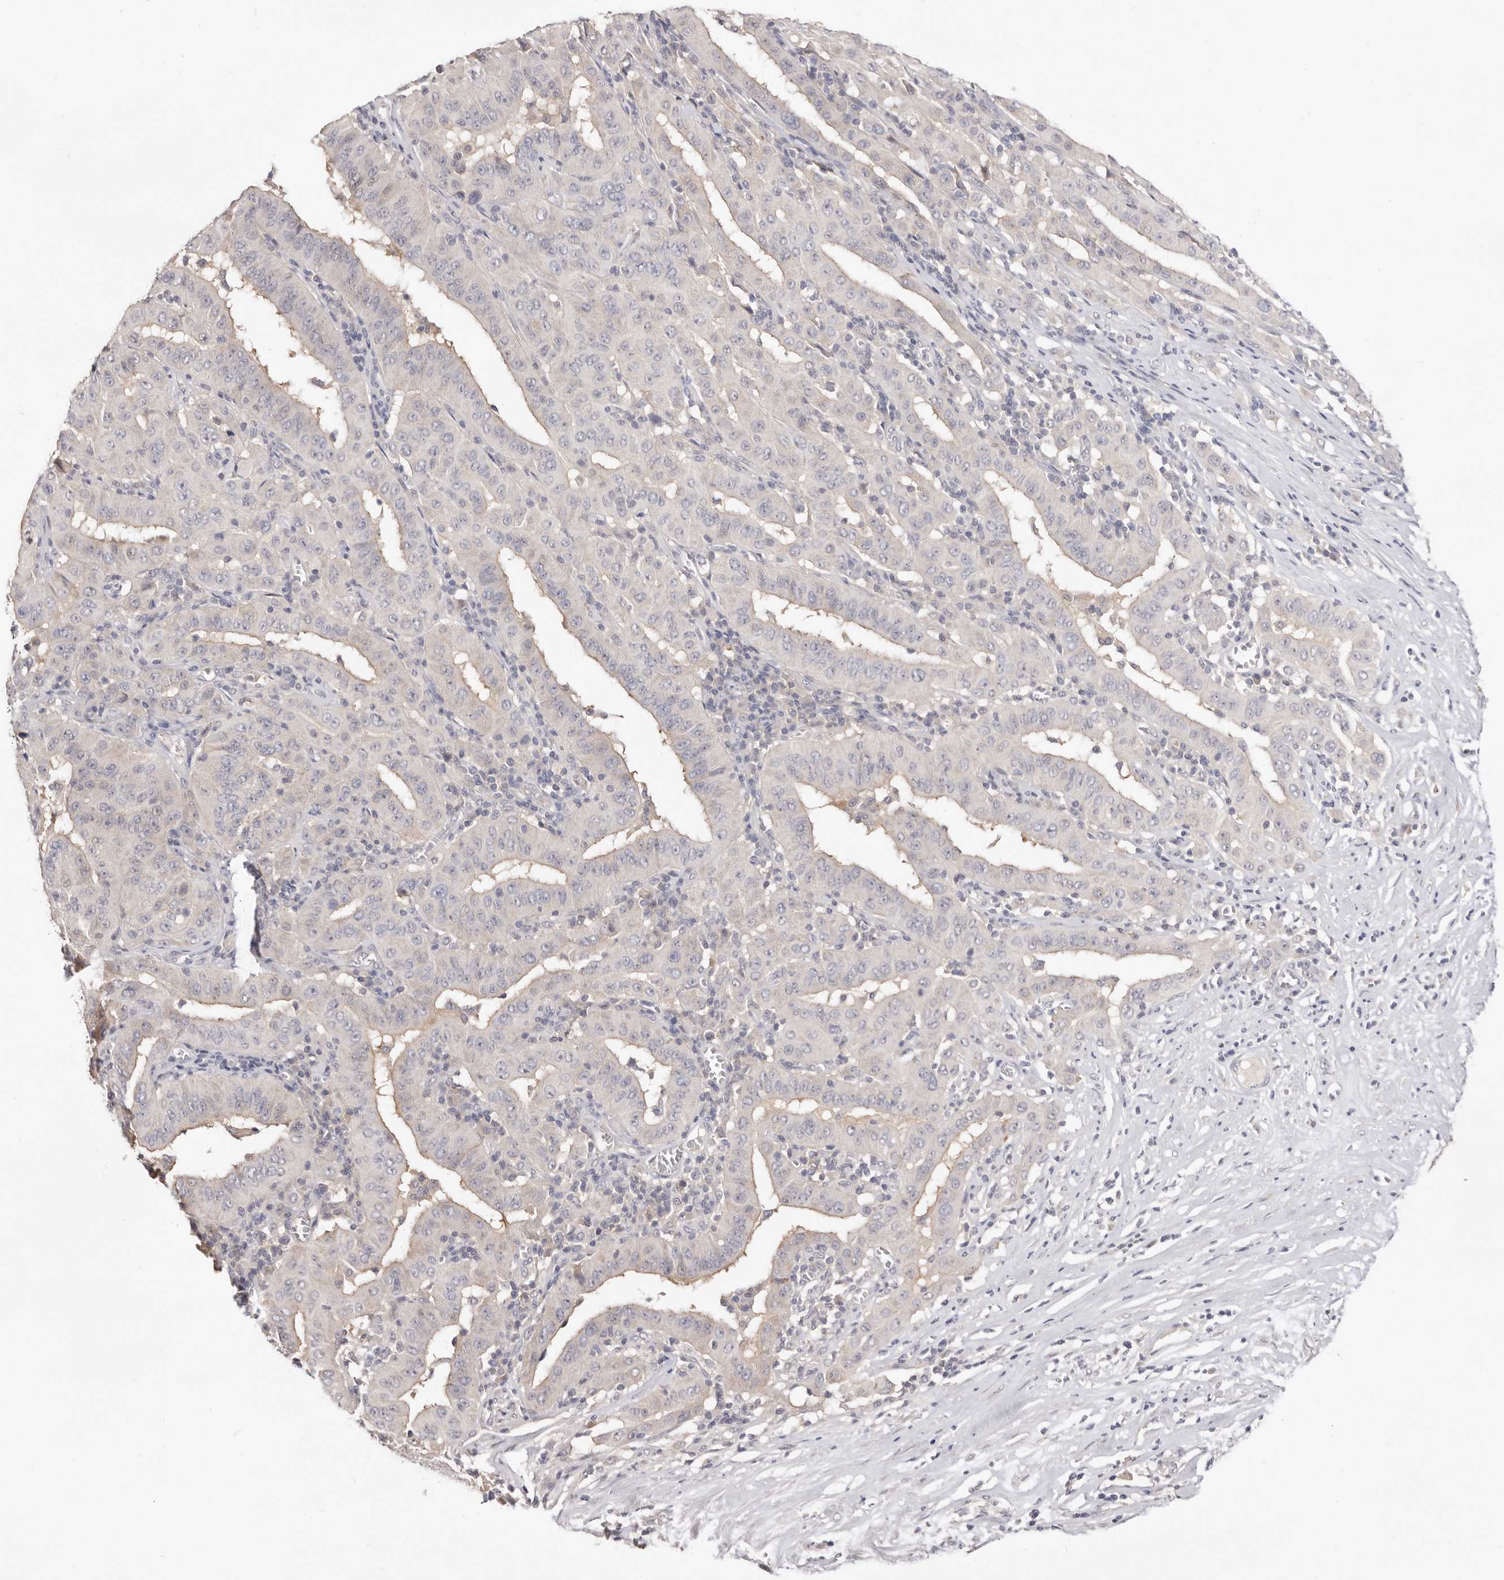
{"staining": {"intensity": "weak", "quantity": "<25%", "location": "cytoplasmic/membranous"}, "tissue": "pancreatic cancer", "cell_type": "Tumor cells", "image_type": "cancer", "snomed": [{"axis": "morphology", "description": "Adenocarcinoma, NOS"}, {"axis": "topography", "description": "Pancreas"}], "caption": "Immunohistochemistry of human adenocarcinoma (pancreatic) displays no staining in tumor cells.", "gene": "DOP1A", "patient": {"sex": "male", "age": 63}}